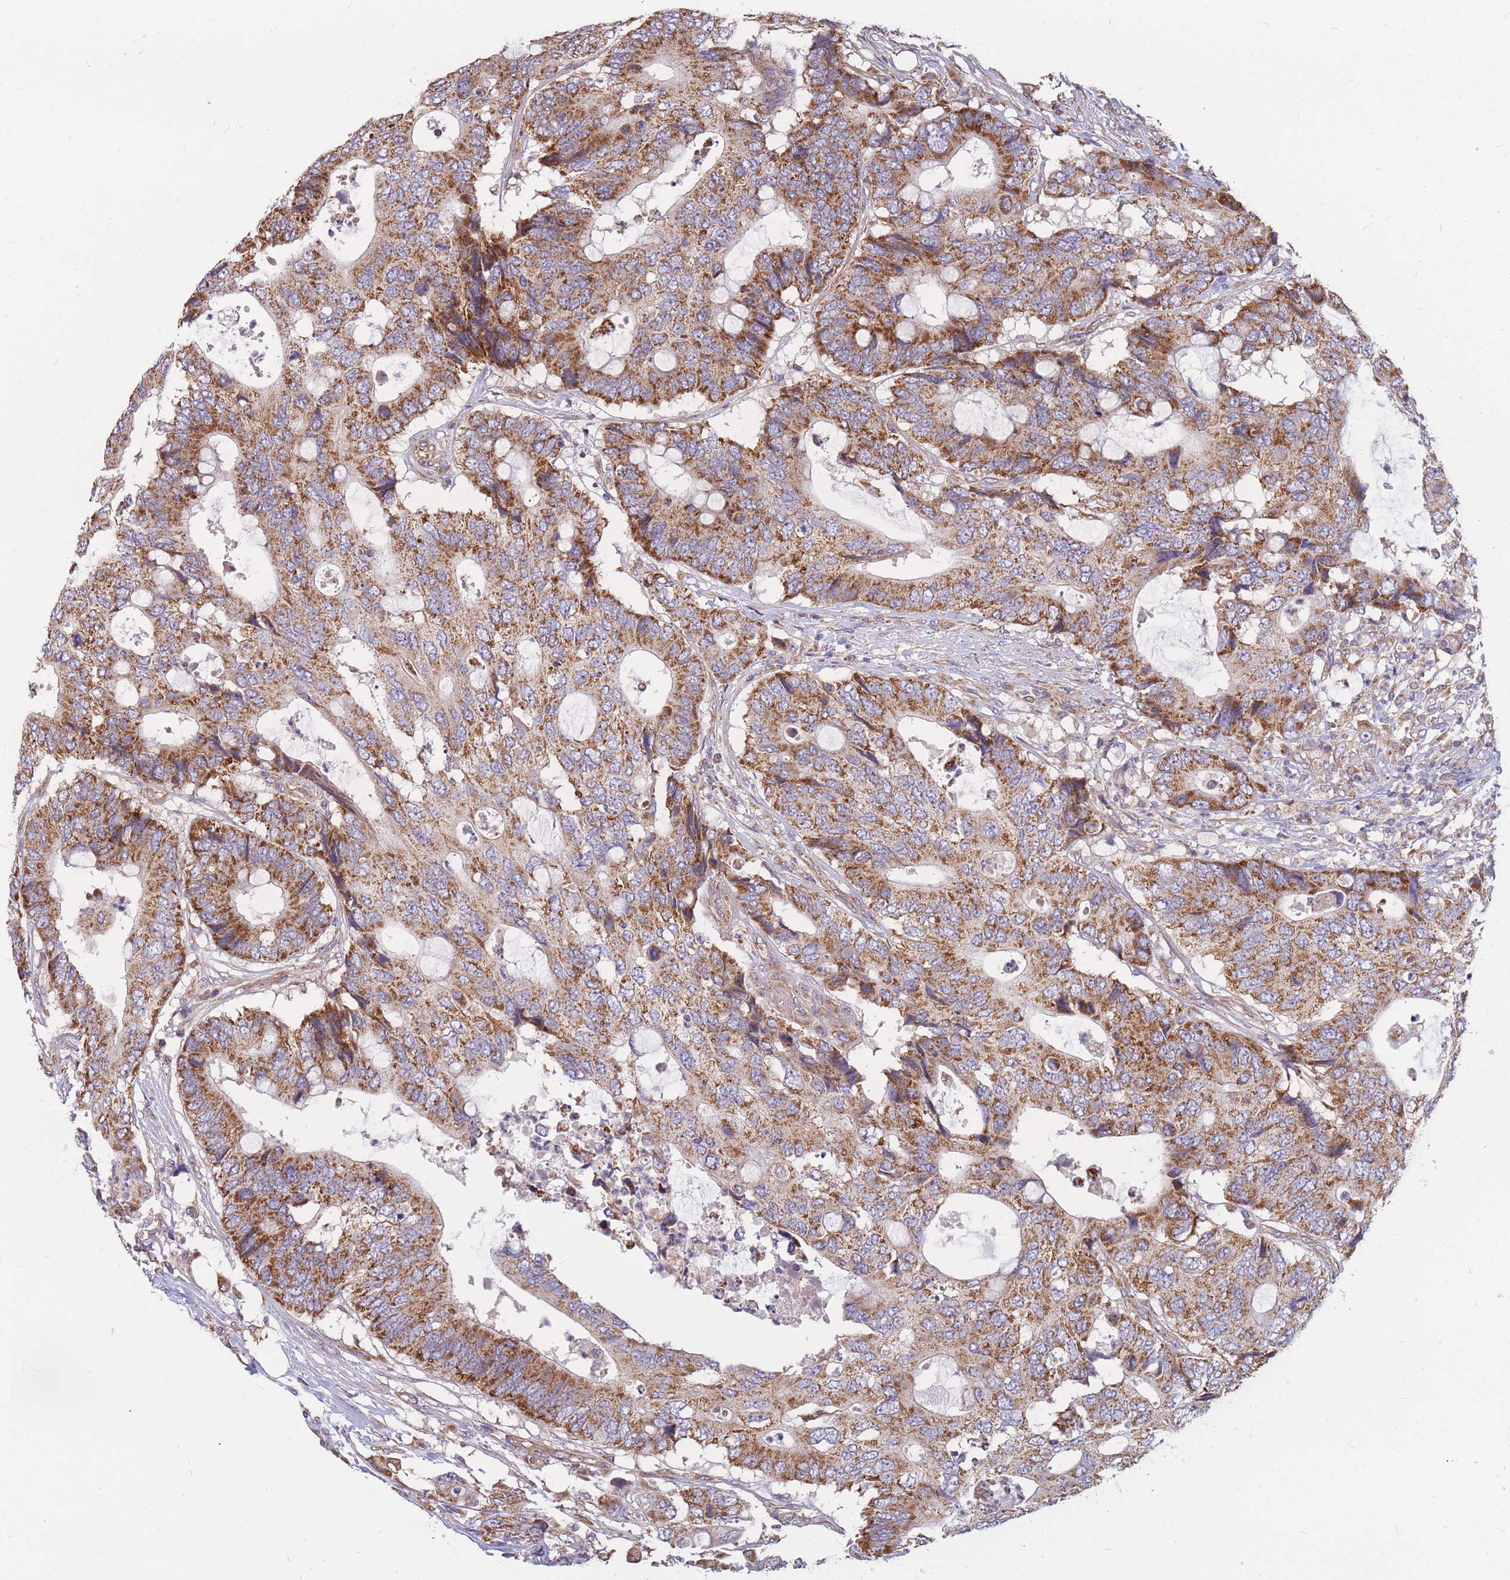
{"staining": {"intensity": "strong", "quantity": ">75%", "location": "cytoplasmic/membranous"}, "tissue": "colorectal cancer", "cell_type": "Tumor cells", "image_type": "cancer", "snomed": [{"axis": "morphology", "description": "Adenocarcinoma, NOS"}, {"axis": "topography", "description": "Colon"}], "caption": "Colorectal cancer stained with a protein marker demonstrates strong staining in tumor cells.", "gene": "MRPS9", "patient": {"sex": "male", "age": 71}}